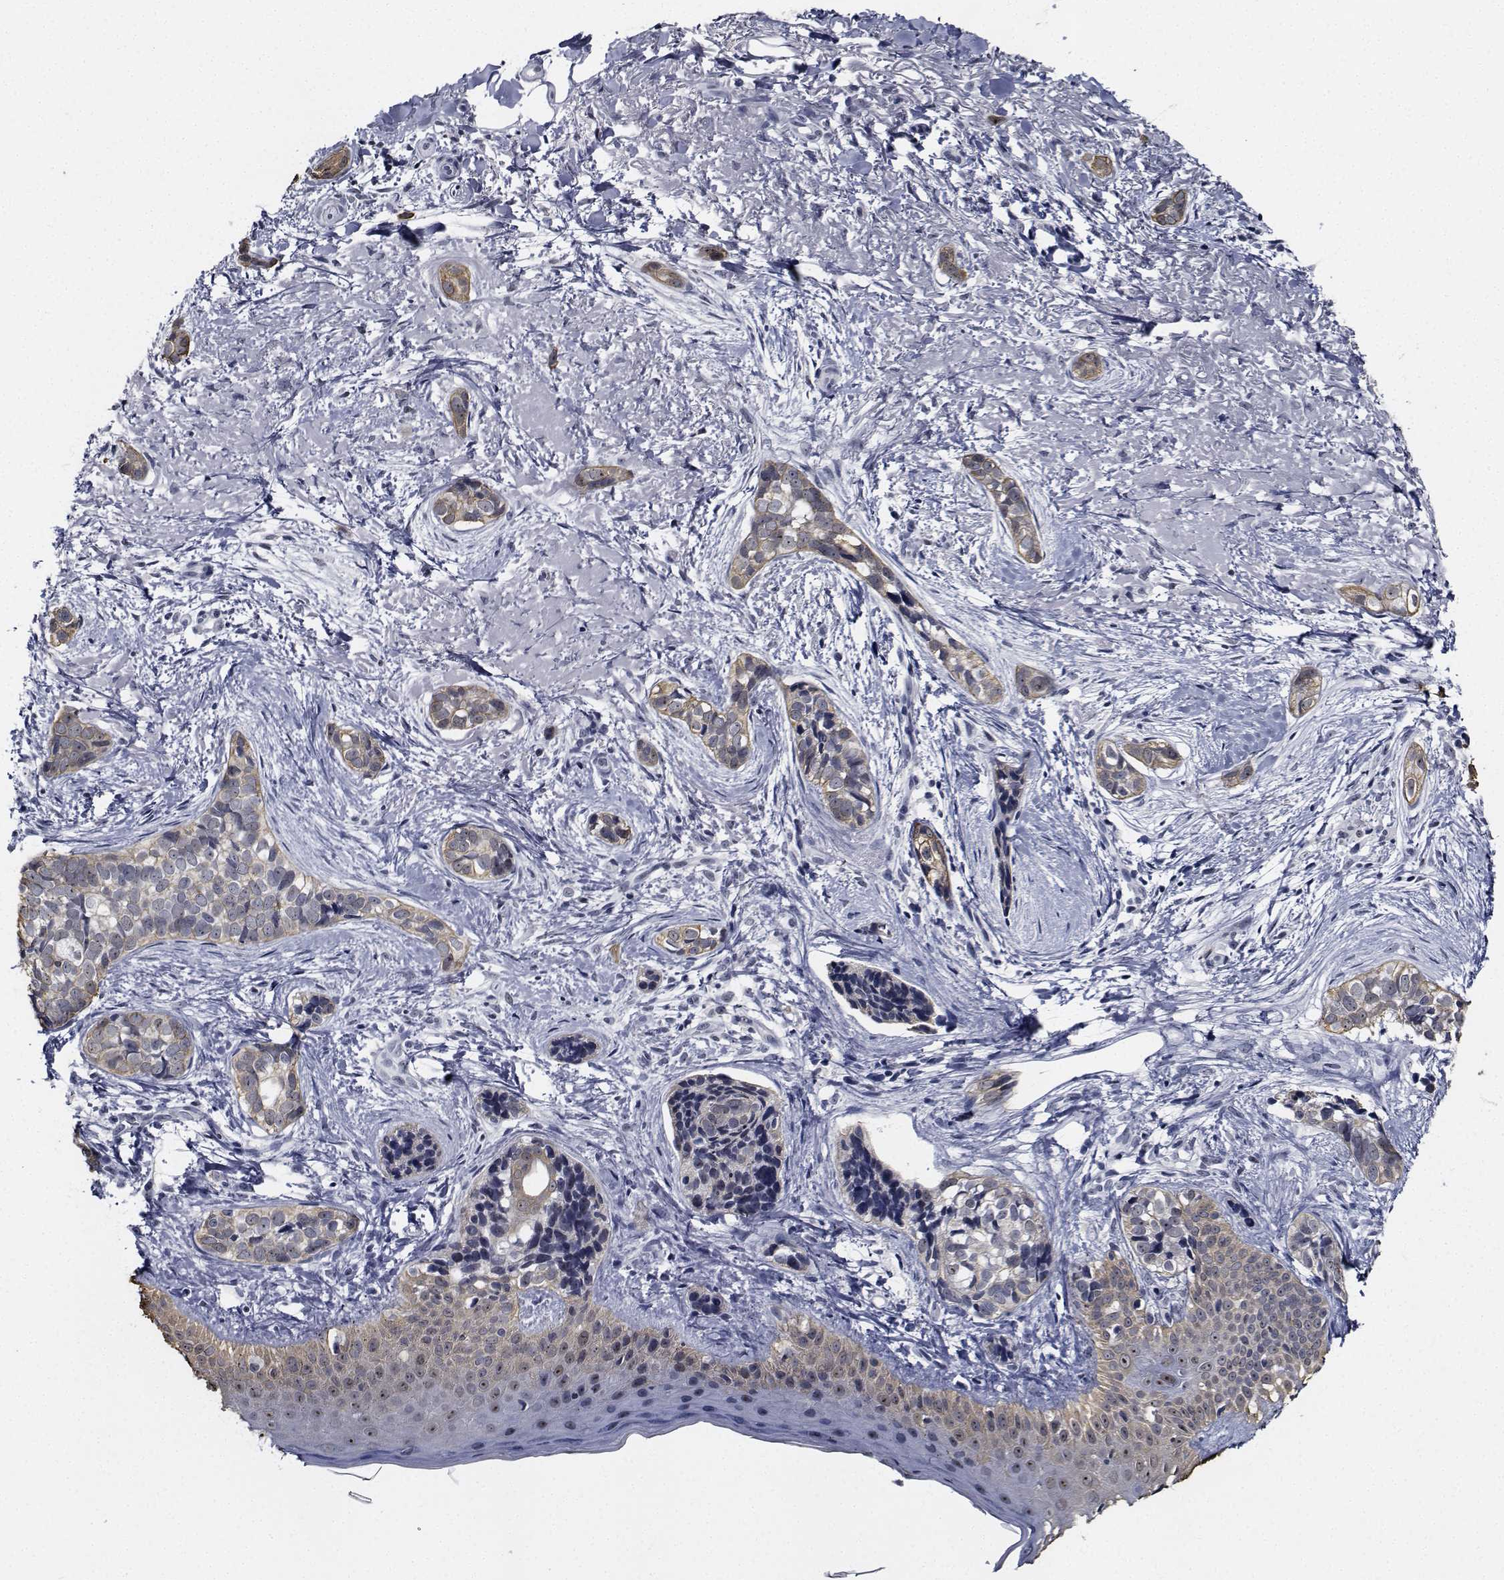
{"staining": {"intensity": "weak", "quantity": "<25%", "location": "cytoplasmic/membranous"}, "tissue": "skin cancer", "cell_type": "Tumor cells", "image_type": "cancer", "snomed": [{"axis": "morphology", "description": "Basal cell carcinoma"}, {"axis": "topography", "description": "Skin"}], "caption": "Tumor cells are negative for protein expression in human skin cancer.", "gene": "NVL", "patient": {"sex": "male", "age": 87}}